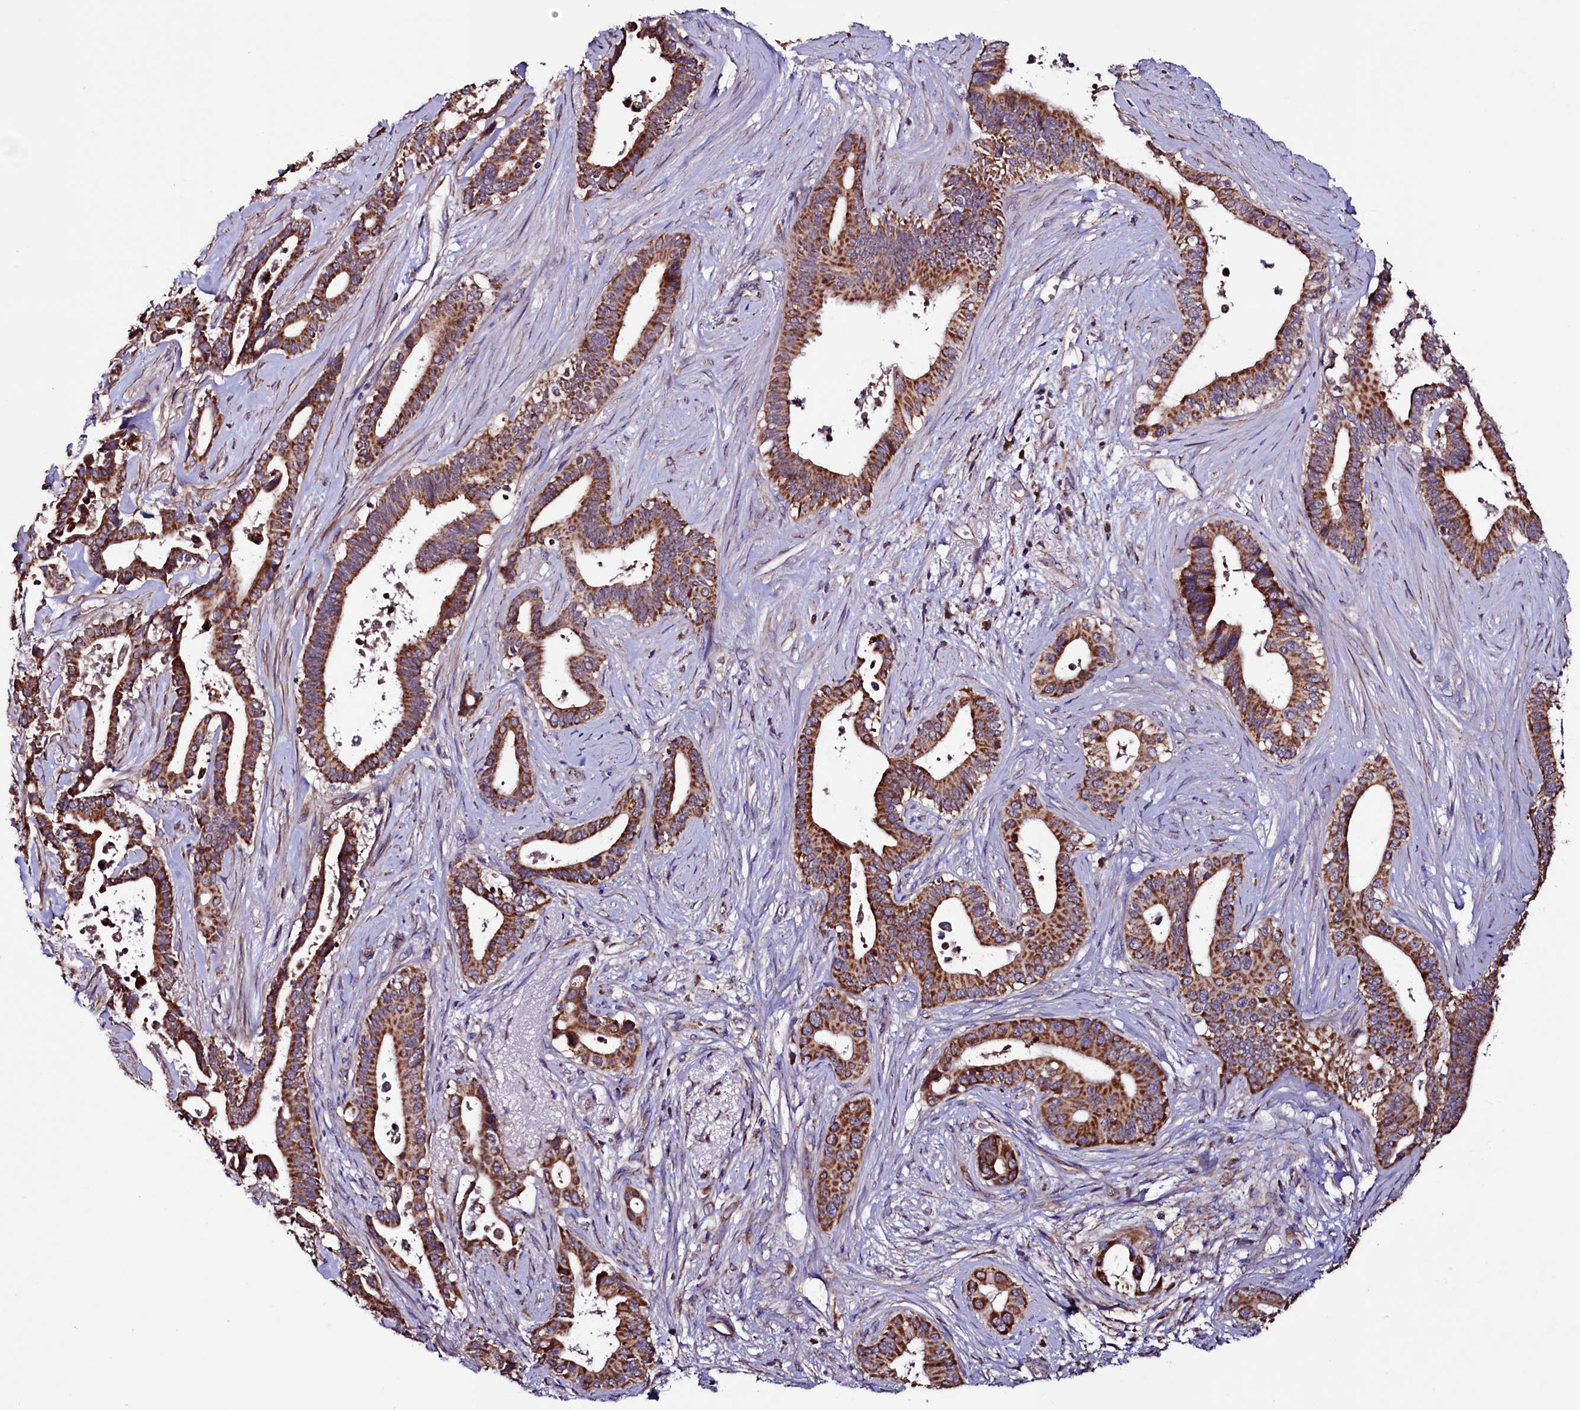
{"staining": {"intensity": "strong", "quantity": ">75%", "location": "cytoplasmic/membranous"}, "tissue": "pancreatic cancer", "cell_type": "Tumor cells", "image_type": "cancer", "snomed": [{"axis": "morphology", "description": "Adenocarcinoma, NOS"}, {"axis": "topography", "description": "Pancreas"}], "caption": "Pancreatic adenocarcinoma stained with a protein marker shows strong staining in tumor cells.", "gene": "STARD5", "patient": {"sex": "female", "age": 77}}